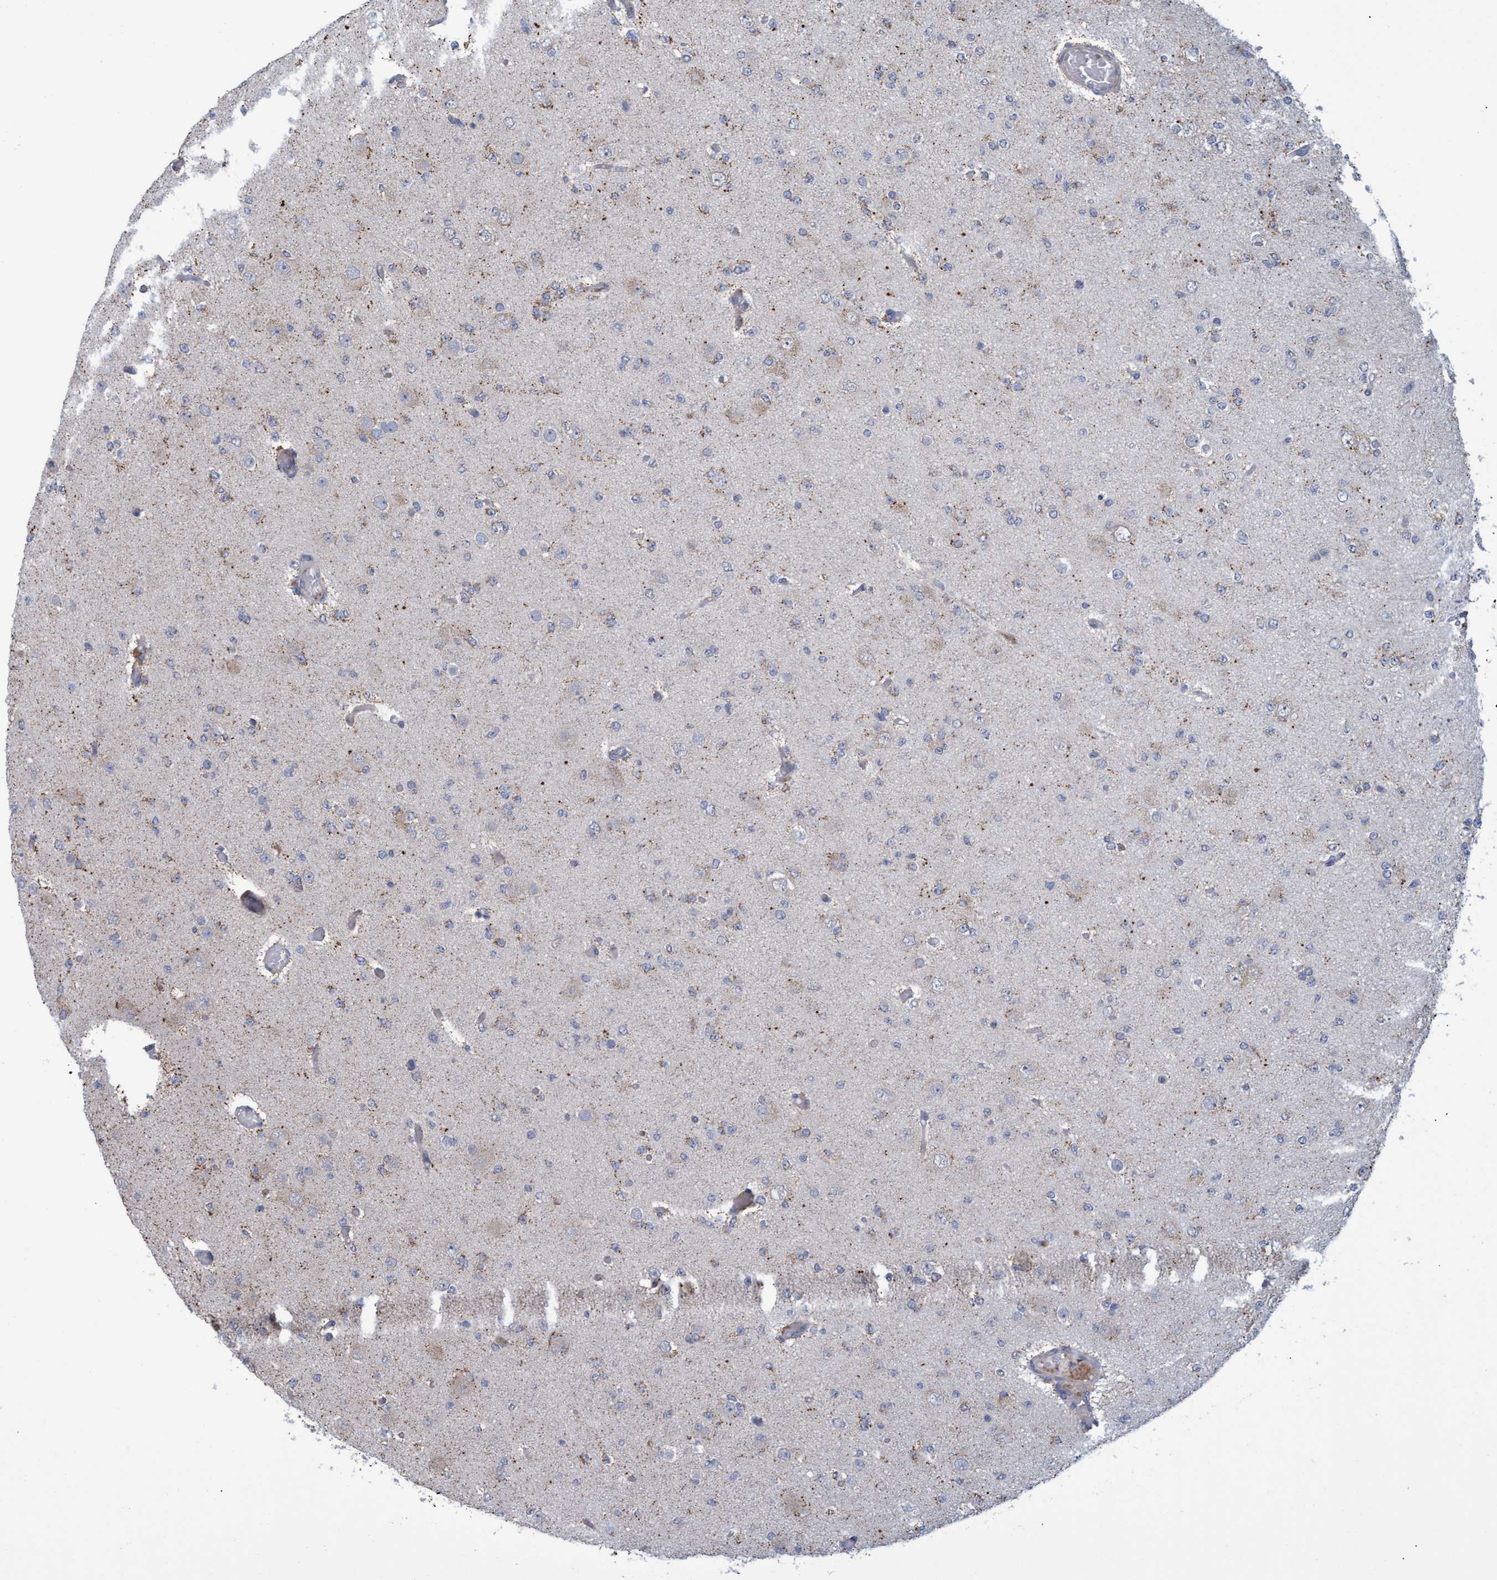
{"staining": {"intensity": "weak", "quantity": "<25%", "location": "cytoplasmic/membranous"}, "tissue": "glioma", "cell_type": "Tumor cells", "image_type": "cancer", "snomed": [{"axis": "morphology", "description": "Glioma, malignant, Low grade"}, {"axis": "topography", "description": "Brain"}], "caption": "Tumor cells show no significant positivity in malignant low-grade glioma.", "gene": "NAA15", "patient": {"sex": "female", "age": 22}}